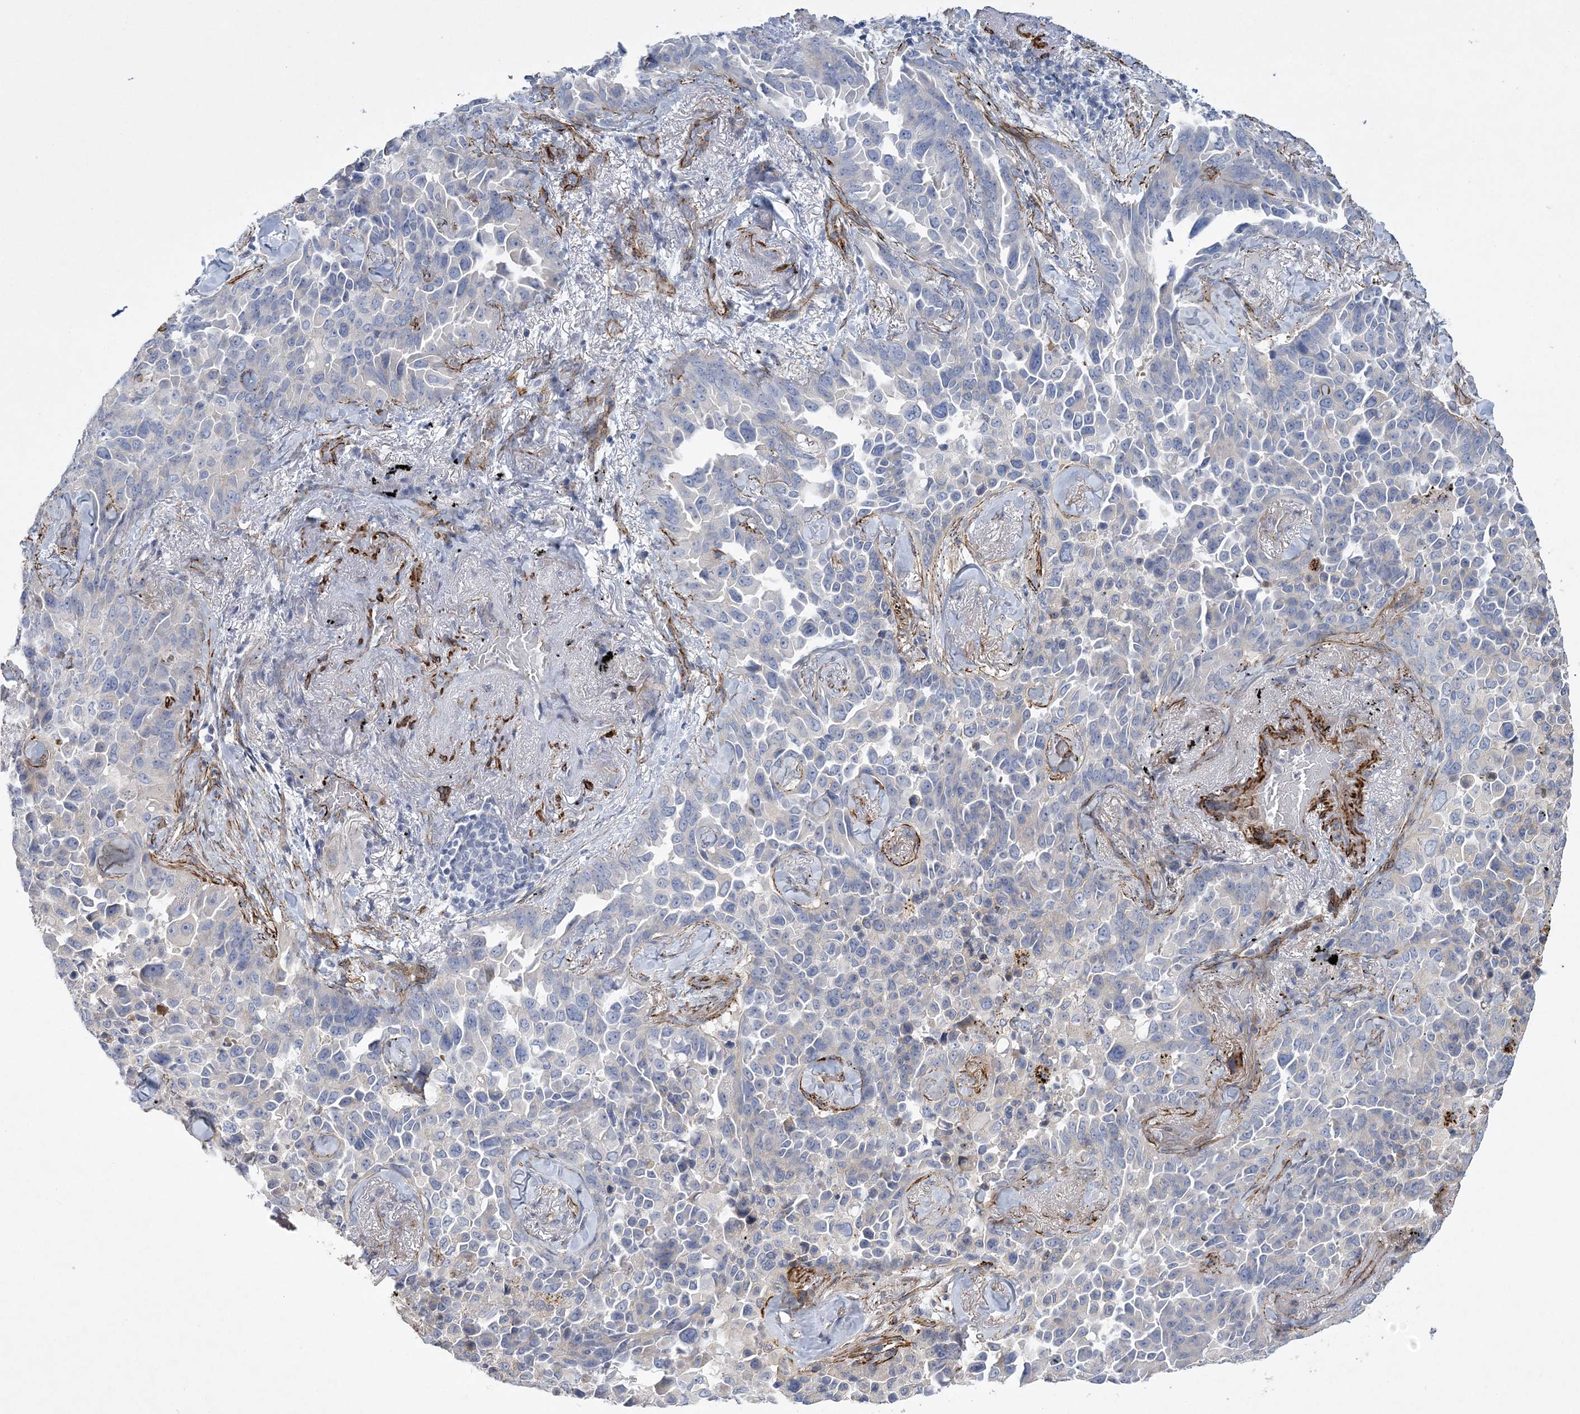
{"staining": {"intensity": "negative", "quantity": "none", "location": "none"}, "tissue": "lung cancer", "cell_type": "Tumor cells", "image_type": "cancer", "snomed": [{"axis": "morphology", "description": "Adenocarcinoma, NOS"}, {"axis": "topography", "description": "Lung"}], "caption": "DAB immunohistochemical staining of adenocarcinoma (lung) exhibits no significant expression in tumor cells.", "gene": "ARSJ", "patient": {"sex": "female", "age": 67}}